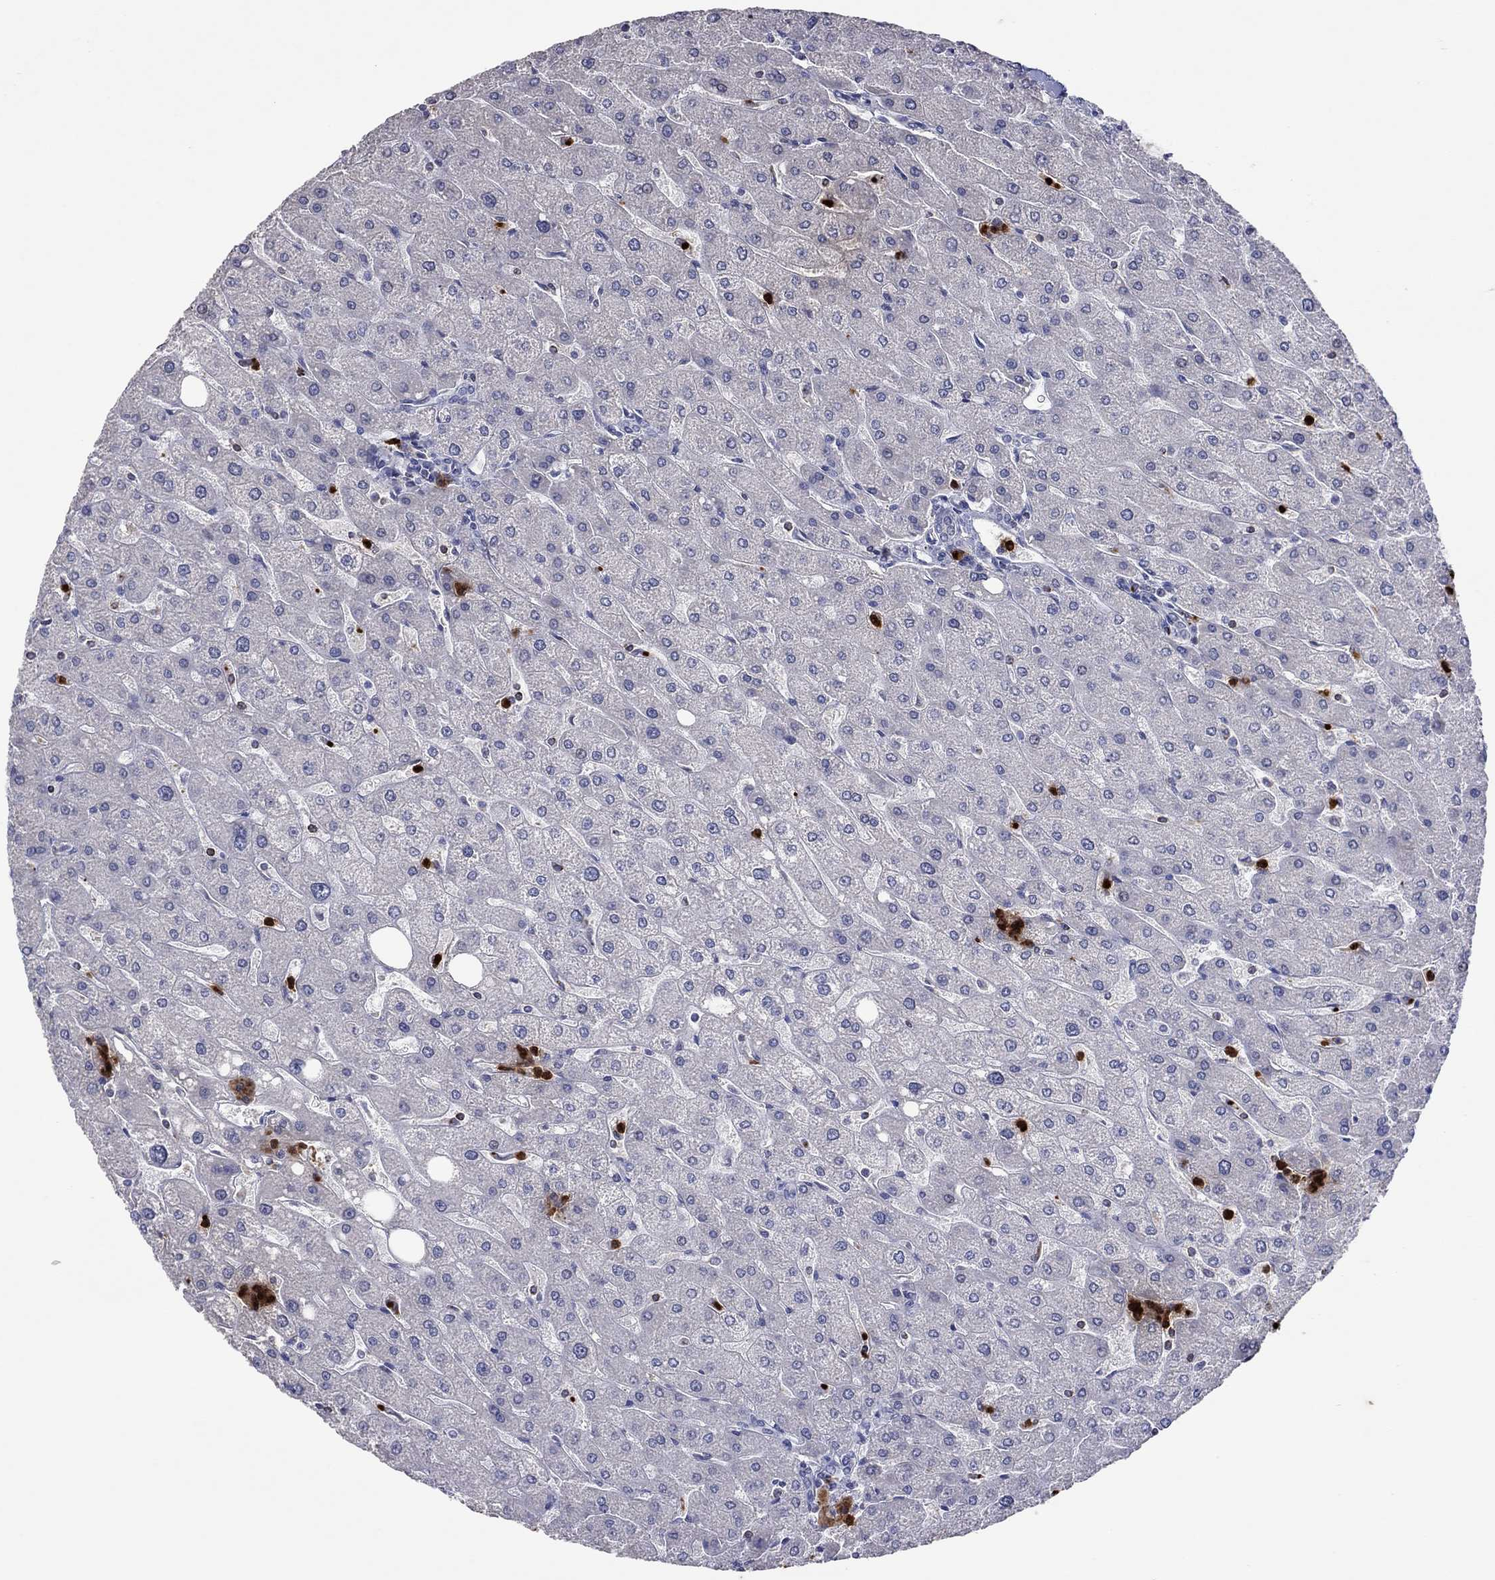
{"staining": {"intensity": "negative", "quantity": "none", "location": "none"}, "tissue": "liver", "cell_type": "Cholangiocytes", "image_type": "normal", "snomed": [{"axis": "morphology", "description": "Normal tissue, NOS"}, {"axis": "topography", "description": "Liver"}], "caption": "High power microscopy image of an immunohistochemistry (IHC) histopathology image of unremarkable liver, revealing no significant positivity in cholangiocytes. Brightfield microscopy of IHC stained with DAB (brown) and hematoxylin (blue), captured at high magnification.", "gene": "CCL5", "patient": {"sex": "male", "age": 67}}